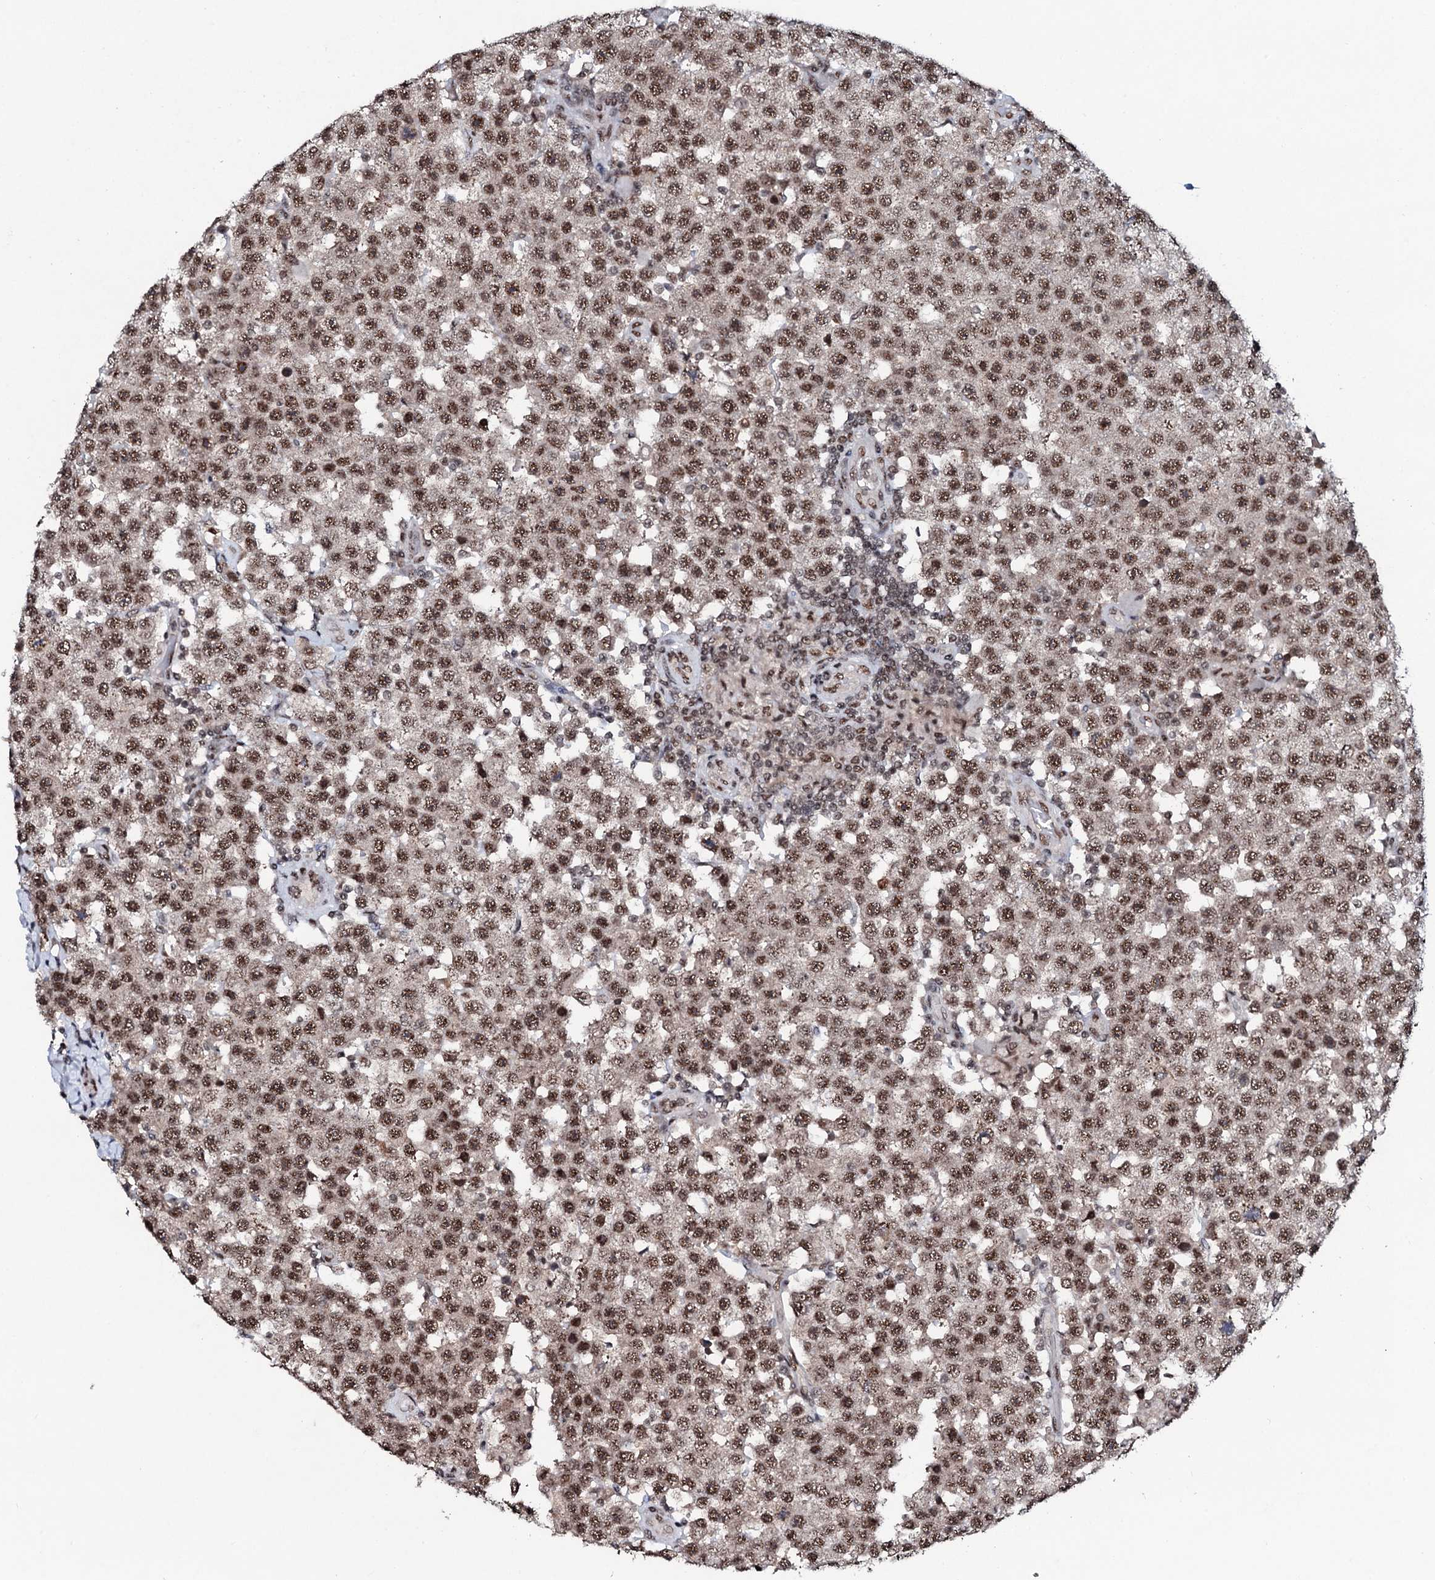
{"staining": {"intensity": "moderate", "quantity": ">75%", "location": "nuclear"}, "tissue": "testis cancer", "cell_type": "Tumor cells", "image_type": "cancer", "snomed": [{"axis": "morphology", "description": "Seminoma, NOS"}, {"axis": "topography", "description": "Testis"}], "caption": "An image of human testis seminoma stained for a protein displays moderate nuclear brown staining in tumor cells.", "gene": "PRPF18", "patient": {"sex": "male", "age": 28}}